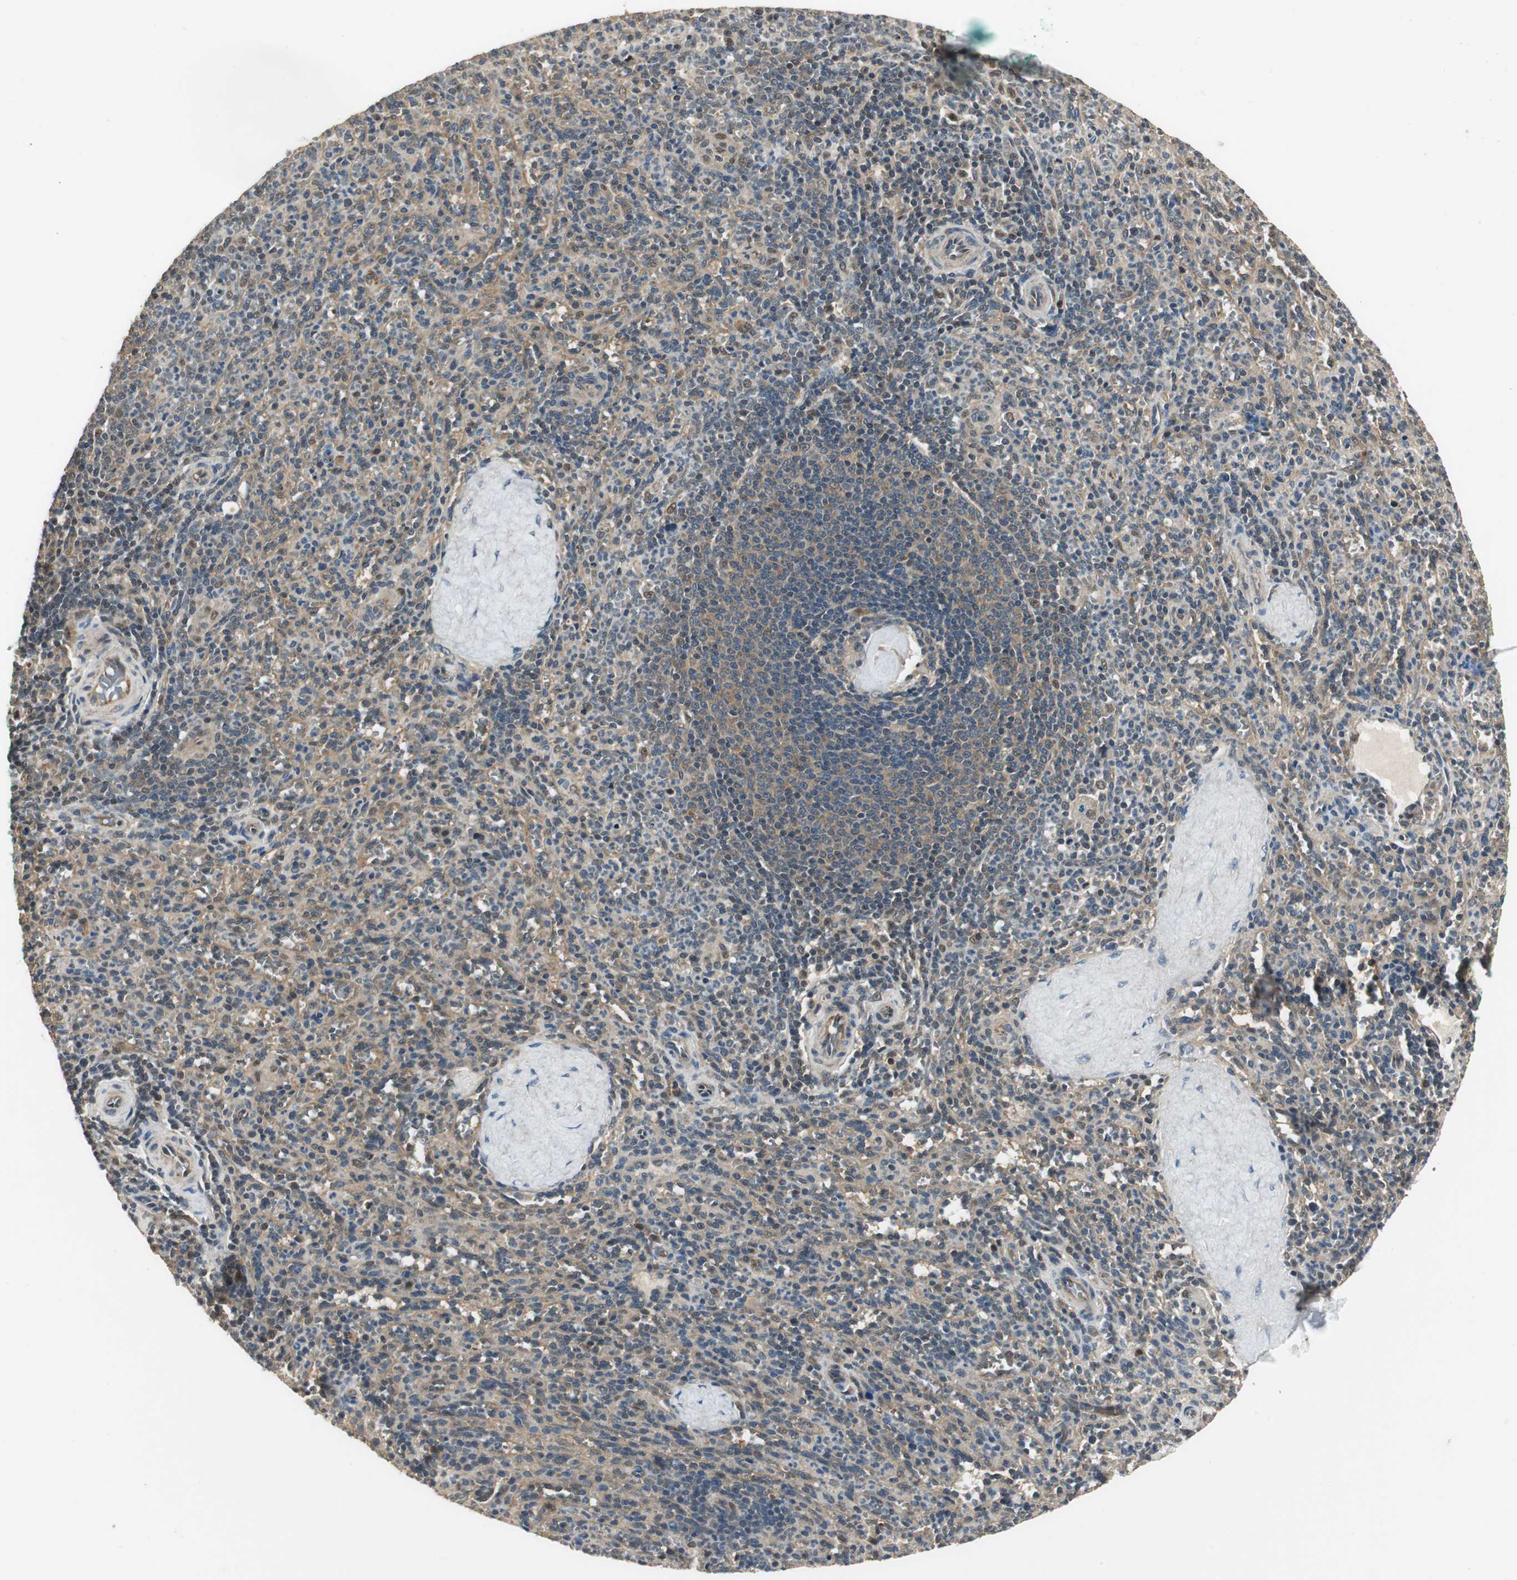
{"staining": {"intensity": "weak", "quantity": "25%-75%", "location": "cytoplasmic/membranous"}, "tissue": "spleen", "cell_type": "Cells in red pulp", "image_type": "normal", "snomed": [{"axis": "morphology", "description": "Normal tissue, NOS"}, {"axis": "topography", "description": "Spleen"}], "caption": "Protein analysis of benign spleen demonstrates weak cytoplasmic/membranous expression in approximately 25%-75% of cells in red pulp. The protein of interest is stained brown, and the nuclei are stained in blue (DAB (3,3'-diaminobenzidine) IHC with brightfield microscopy, high magnification).", "gene": "PSMB4", "patient": {"sex": "male", "age": 36}}